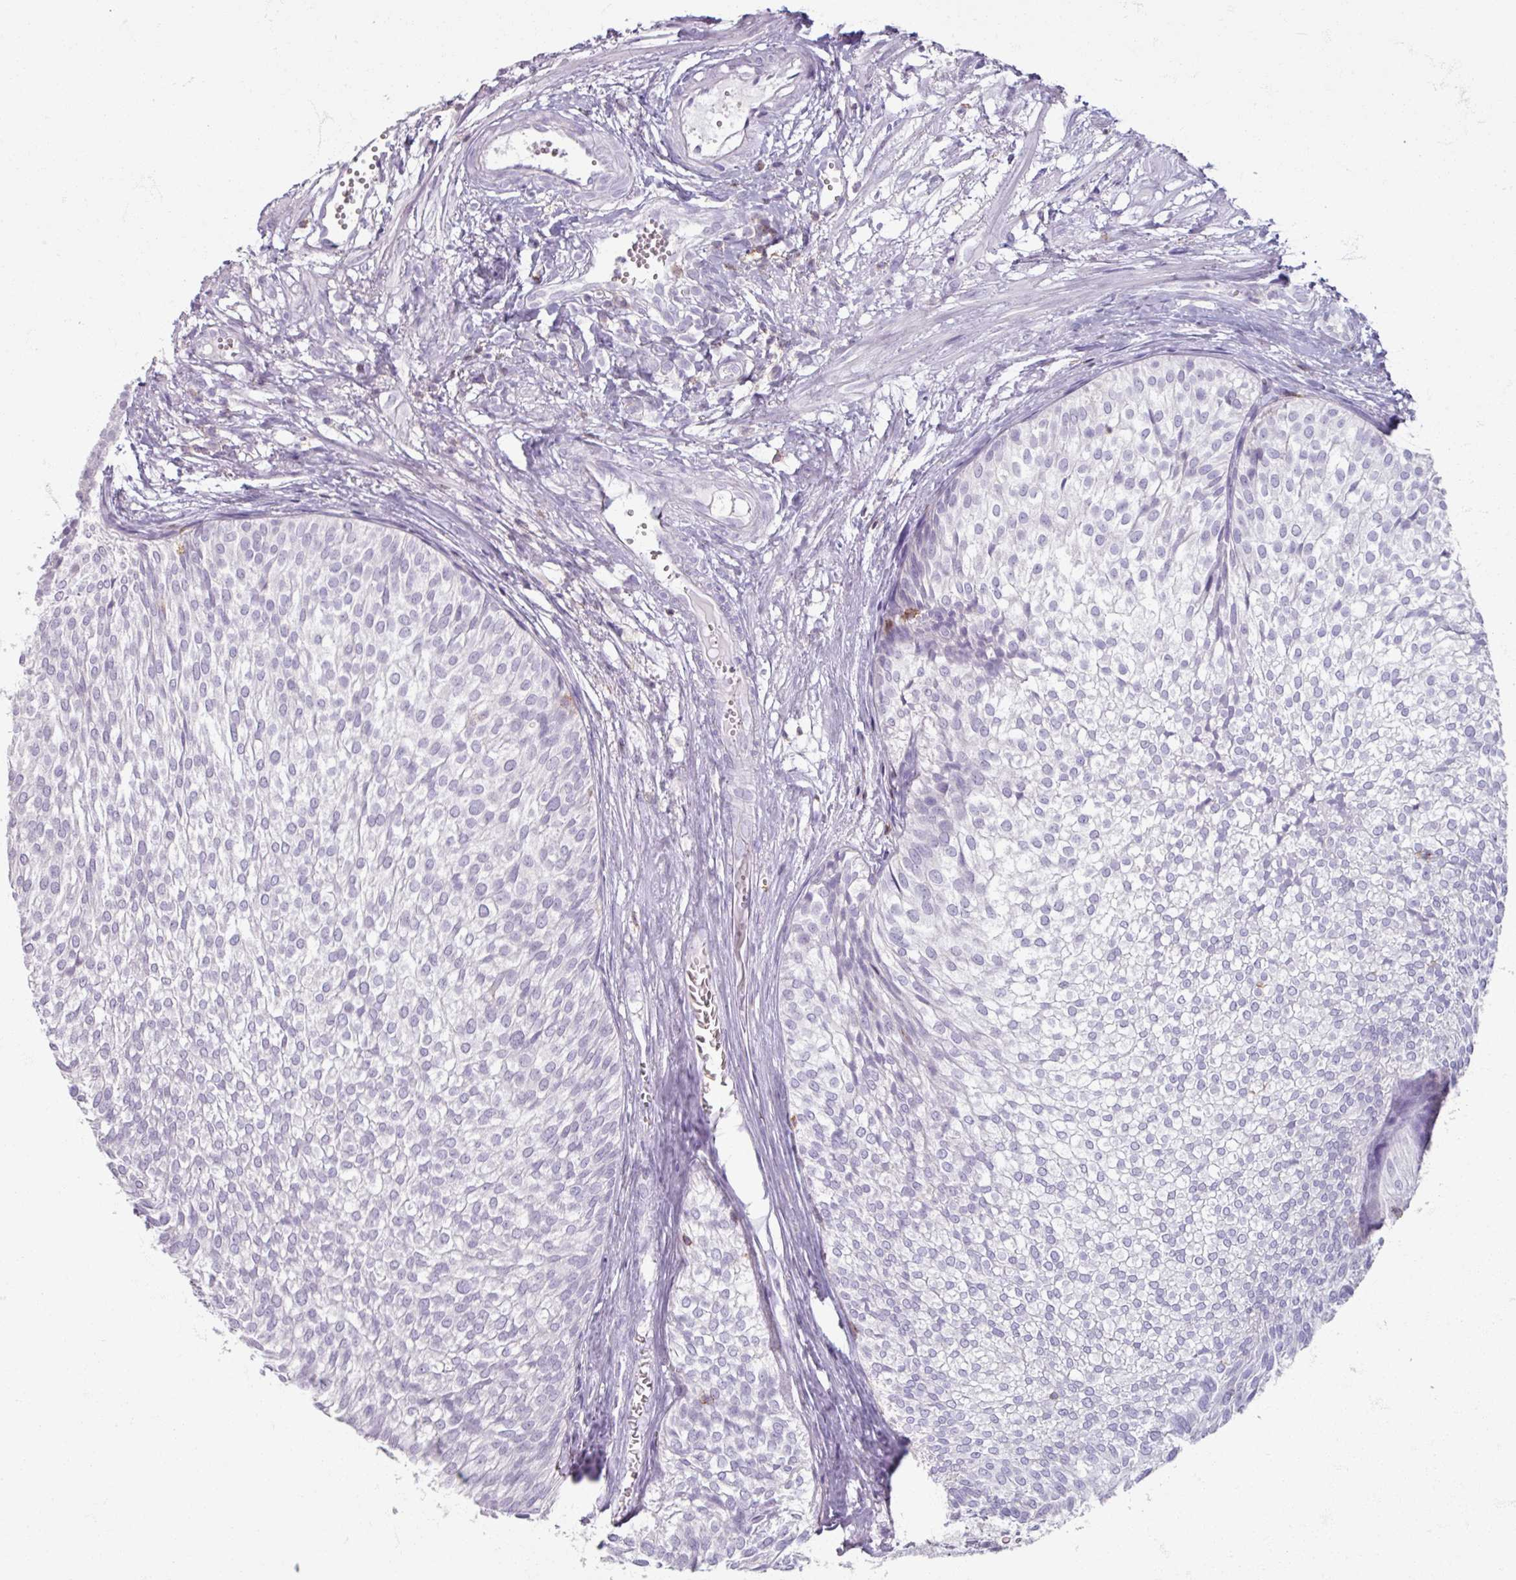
{"staining": {"intensity": "negative", "quantity": "none", "location": "none"}, "tissue": "urothelial cancer", "cell_type": "Tumor cells", "image_type": "cancer", "snomed": [{"axis": "morphology", "description": "Urothelial carcinoma, Low grade"}, {"axis": "topography", "description": "Urinary bladder"}], "caption": "IHC photomicrograph of neoplastic tissue: urothelial cancer stained with DAB (3,3'-diaminobenzidine) reveals no significant protein expression in tumor cells. (Immunohistochemistry, brightfield microscopy, high magnification).", "gene": "PTPRC", "patient": {"sex": "male", "age": 91}}